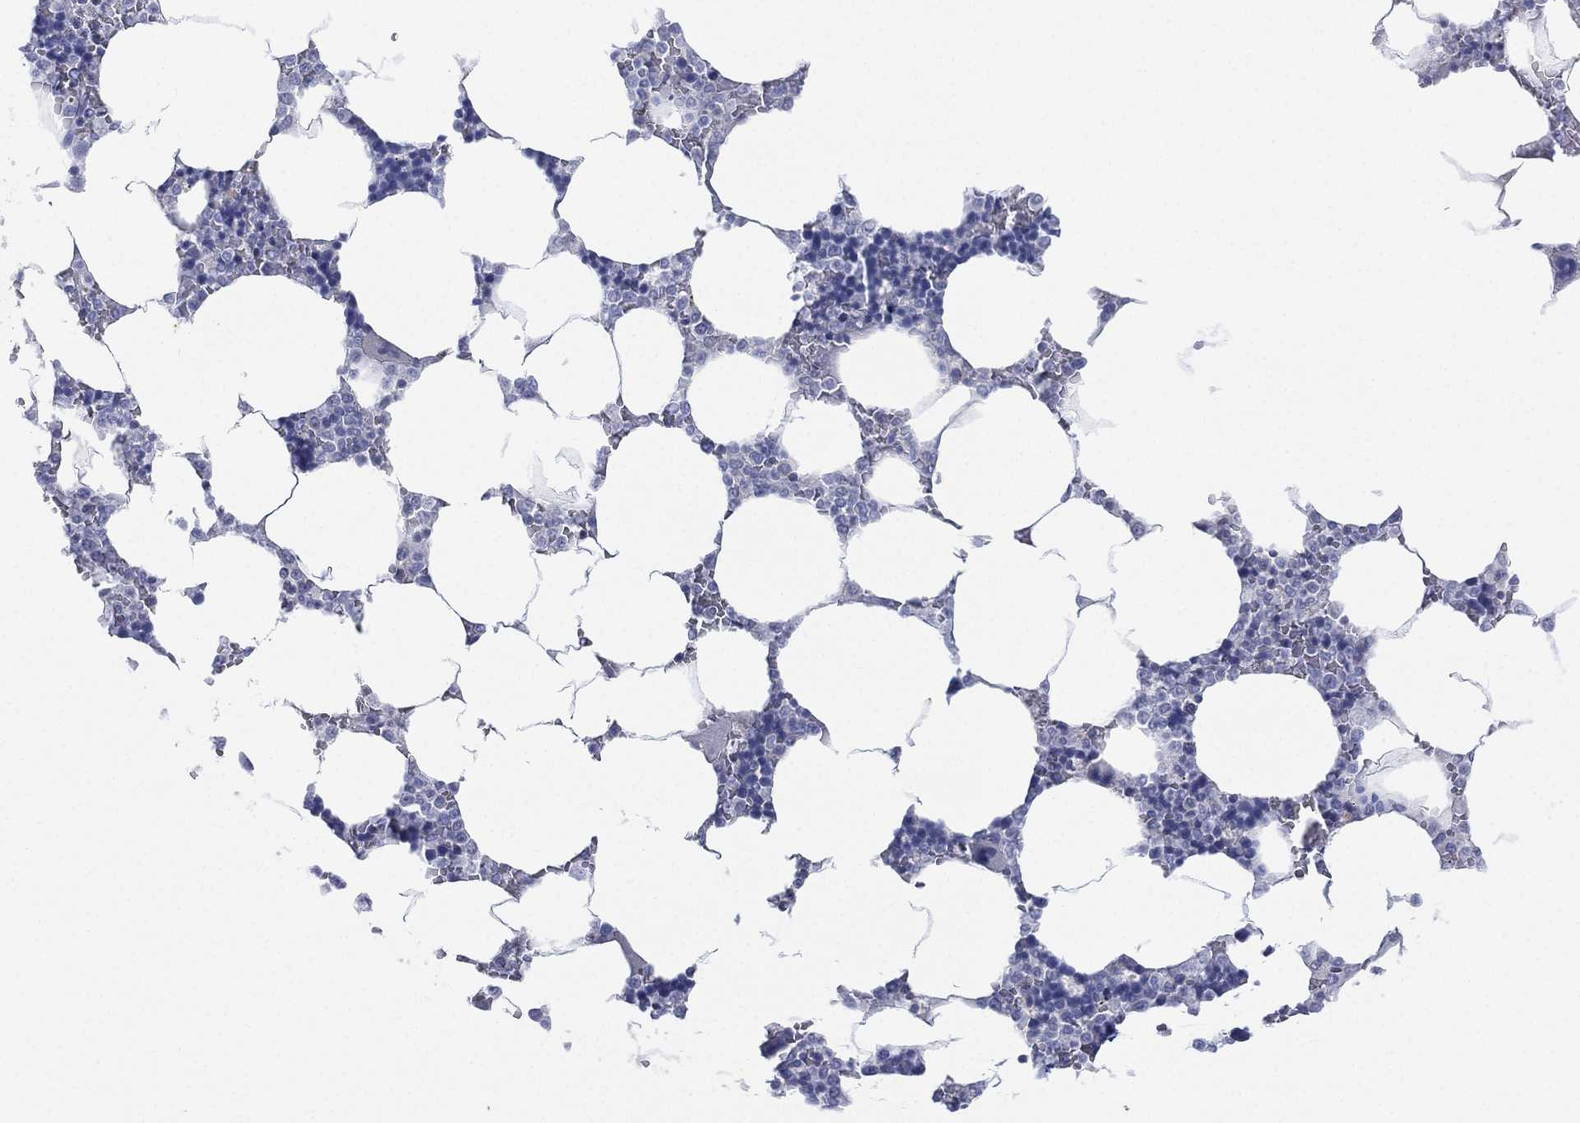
{"staining": {"intensity": "negative", "quantity": "none", "location": "none"}, "tissue": "bone marrow", "cell_type": "Hematopoietic cells", "image_type": "normal", "snomed": [{"axis": "morphology", "description": "Normal tissue, NOS"}, {"axis": "topography", "description": "Bone marrow"}], "caption": "A high-resolution histopathology image shows immunohistochemistry staining of unremarkable bone marrow, which shows no significant positivity in hematopoietic cells. (Stains: DAB IHC with hematoxylin counter stain, Microscopy: brightfield microscopy at high magnification).", "gene": "SEPTIN1", "patient": {"sex": "male", "age": 63}}